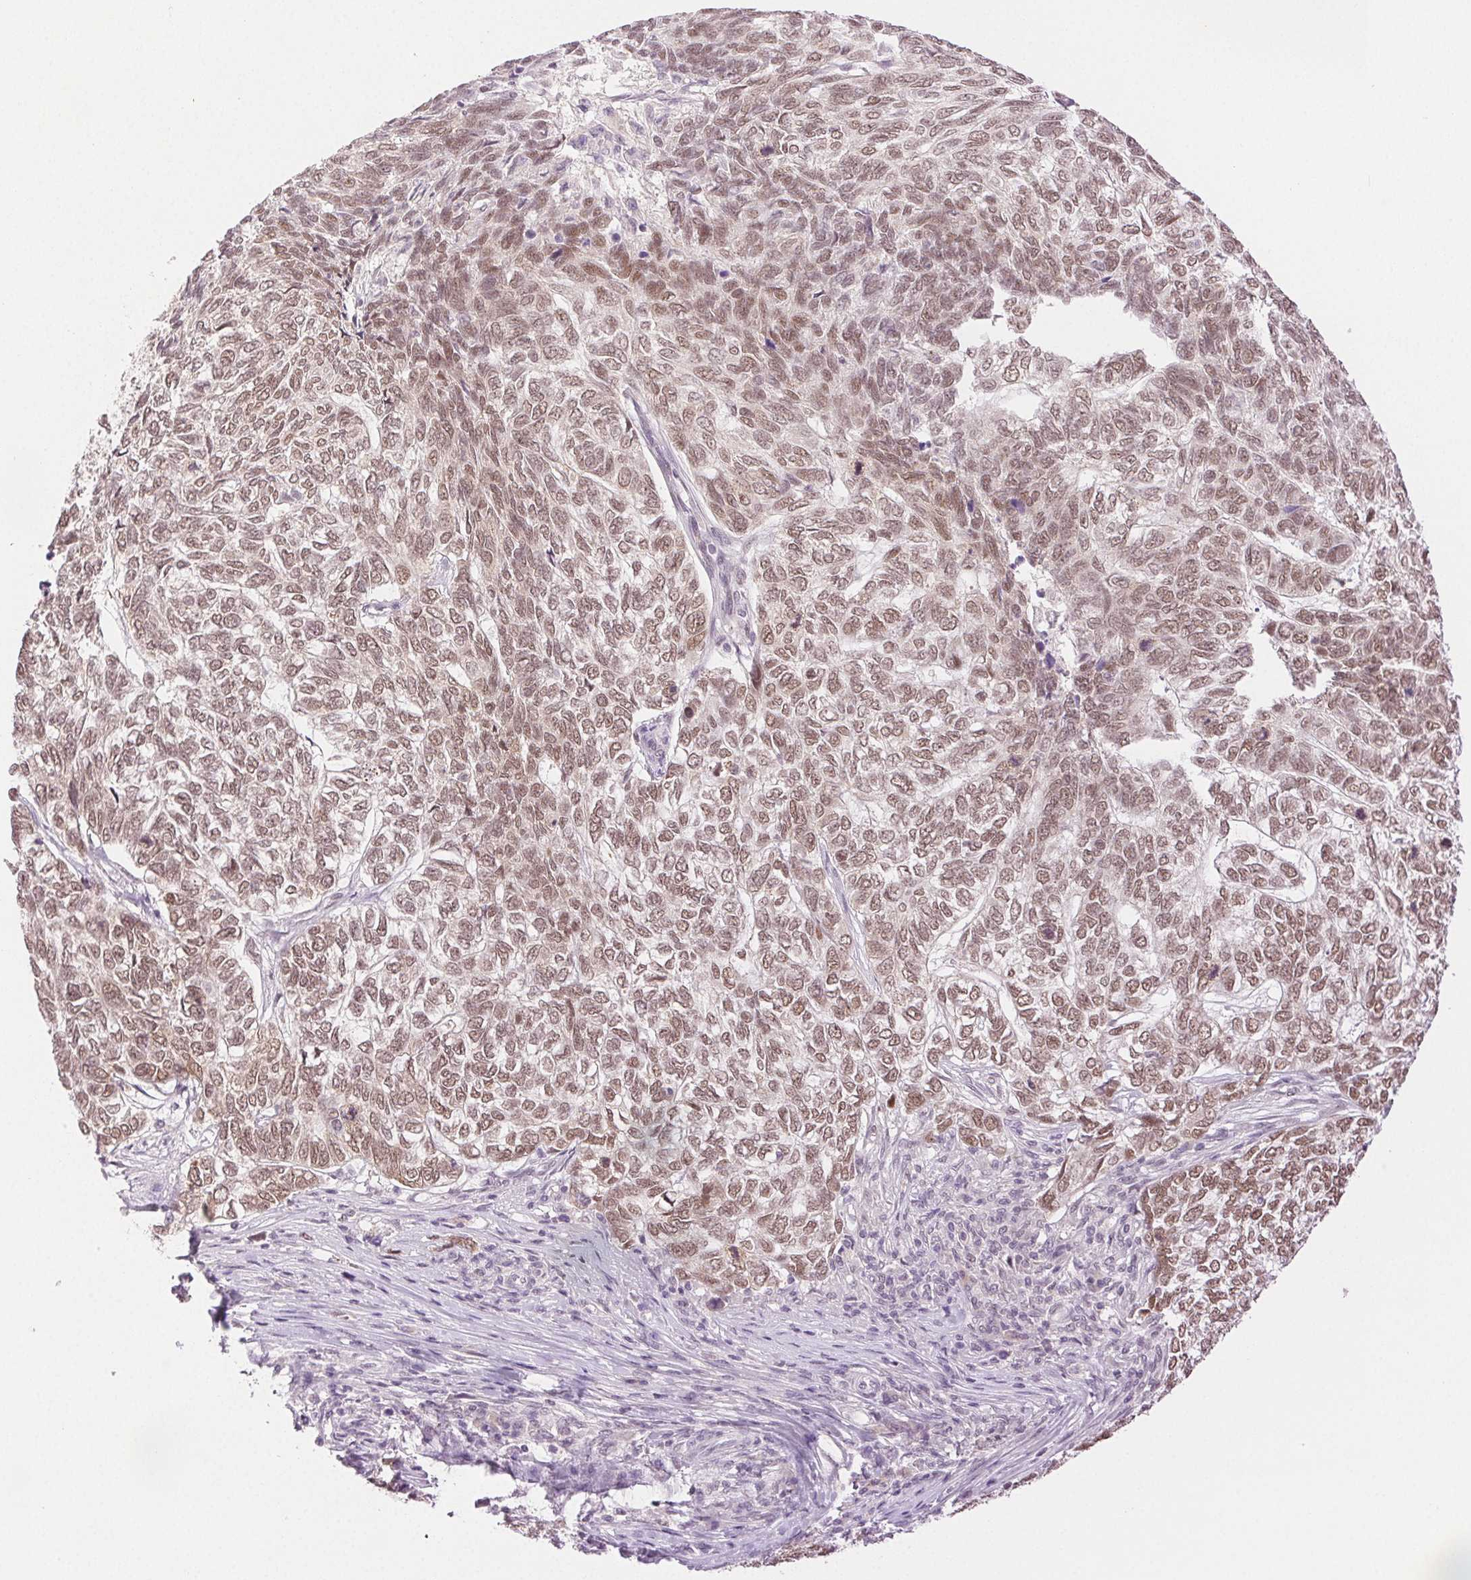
{"staining": {"intensity": "moderate", "quantity": ">75%", "location": "nuclear"}, "tissue": "skin cancer", "cell_type": "Tumor cells", "image_type": "cancer", "snomed": [{"axis": "morphology", "description": "Basal cell carcinoma"}, {"axis": "topography", "description": "Skin"}], "caption": "Skin cancer (basal cell carcinoma) stained with a protein marker demonstrates moderate staining in tumor cells.", "gene": "H2AZ2", "patient": {"sex": "female", "age": 65}}